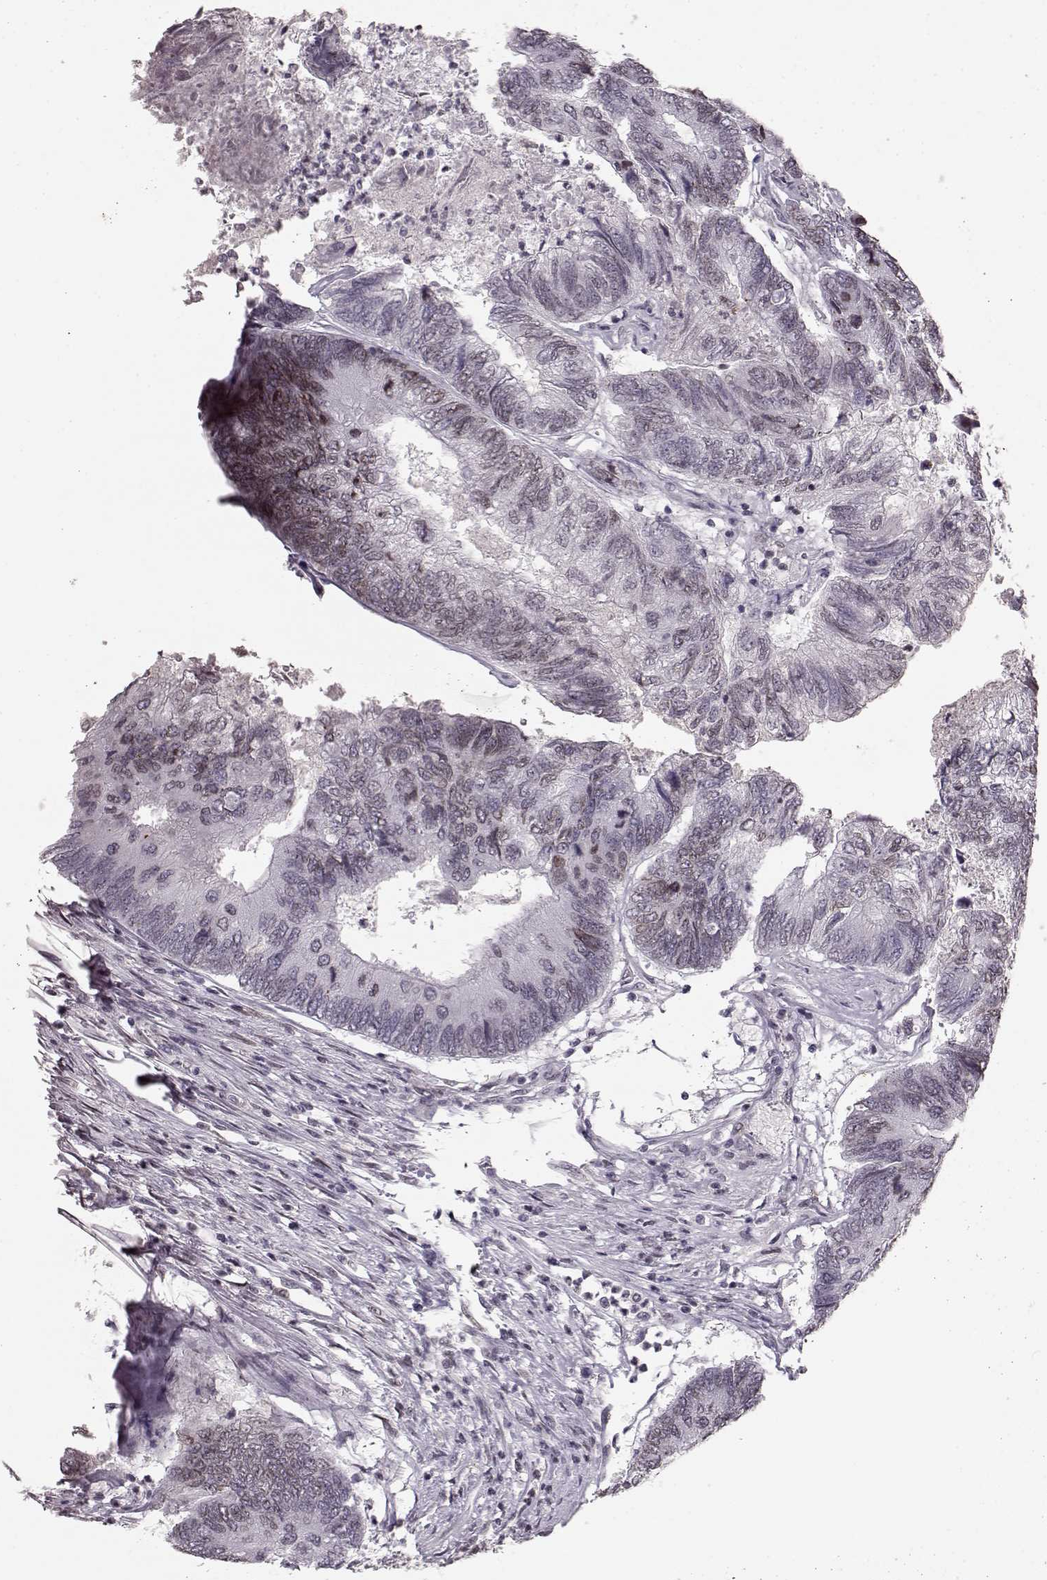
{"staining": {"intensity": "weak", "quantity": "<25%", "location": "cytoplasmic/membranous,nuclear"}, "tissue": "colorectal cancer", "cell_type": "Tumor cells", "image_type": "cancer", "snomed": [{"axis": "morphology", "description": "Adenocarcinoma, NOS"}, {"axis": "topography", "description": "Colon"}], "caption": "Immunohistochemistry (IHC) of human colorectal adenocarcinoma shows no staining in tumor cells. (DAB immunohistochemistry with hematoxylin counter stain).", "gene": "DCAF12", "patient": {"sex": "female", "age": 67}}